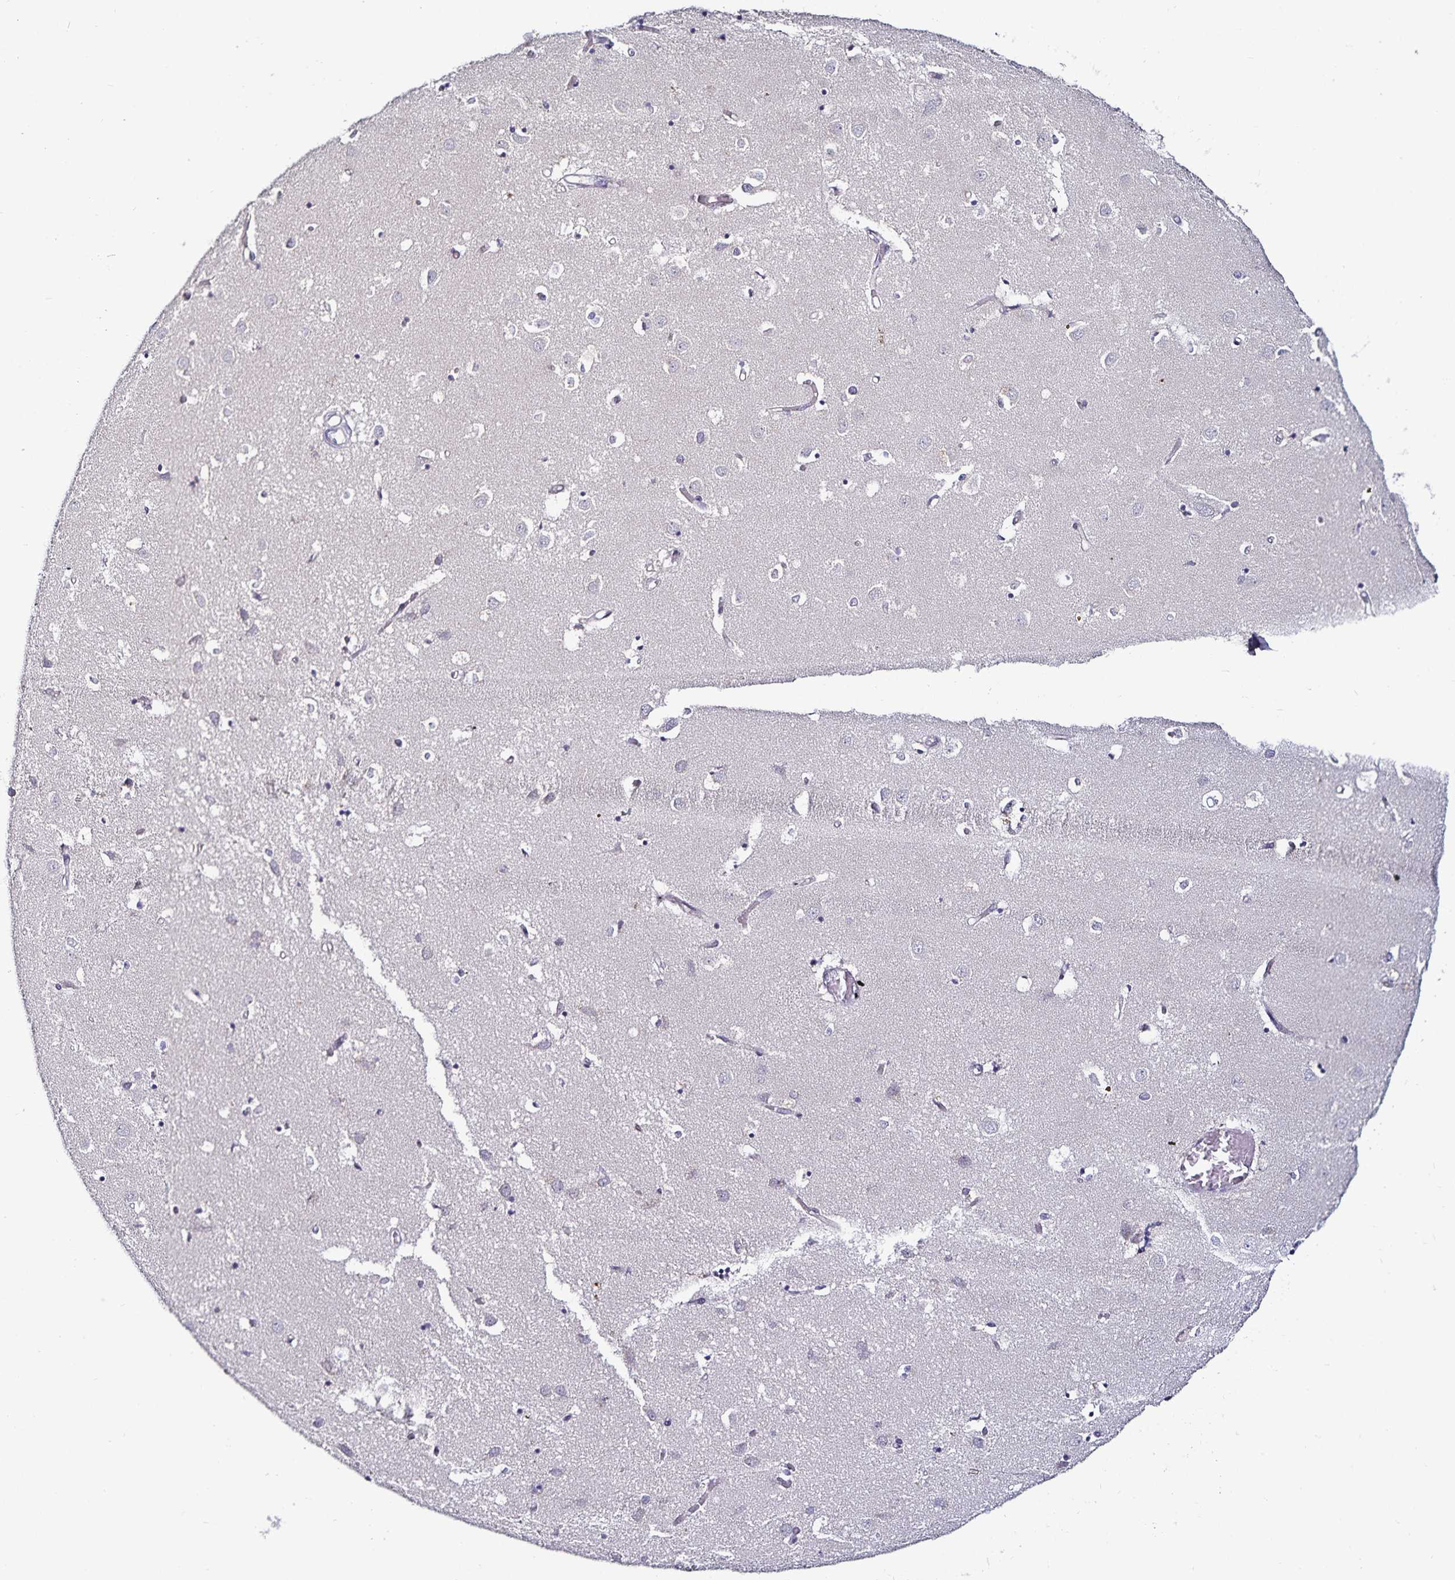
{"staining": {"intensity": "negative", "quantity": "none", "location": "none"}, "tissue": "caudate", "cell_type": "Glial cells", "image_type": "normal", "snomed": [{"axis": "morphology", "description": "Normal tissue, NOS"}, {"axis": "topography", "description": "Lateral ventricle wall"}], "caption": "Human caudate stained for a protein using immunohistochemistry (IHC) shows no expression in glial cells.", "gene": "ACSL5", "patient": {"sex": "male", "age": 54}}